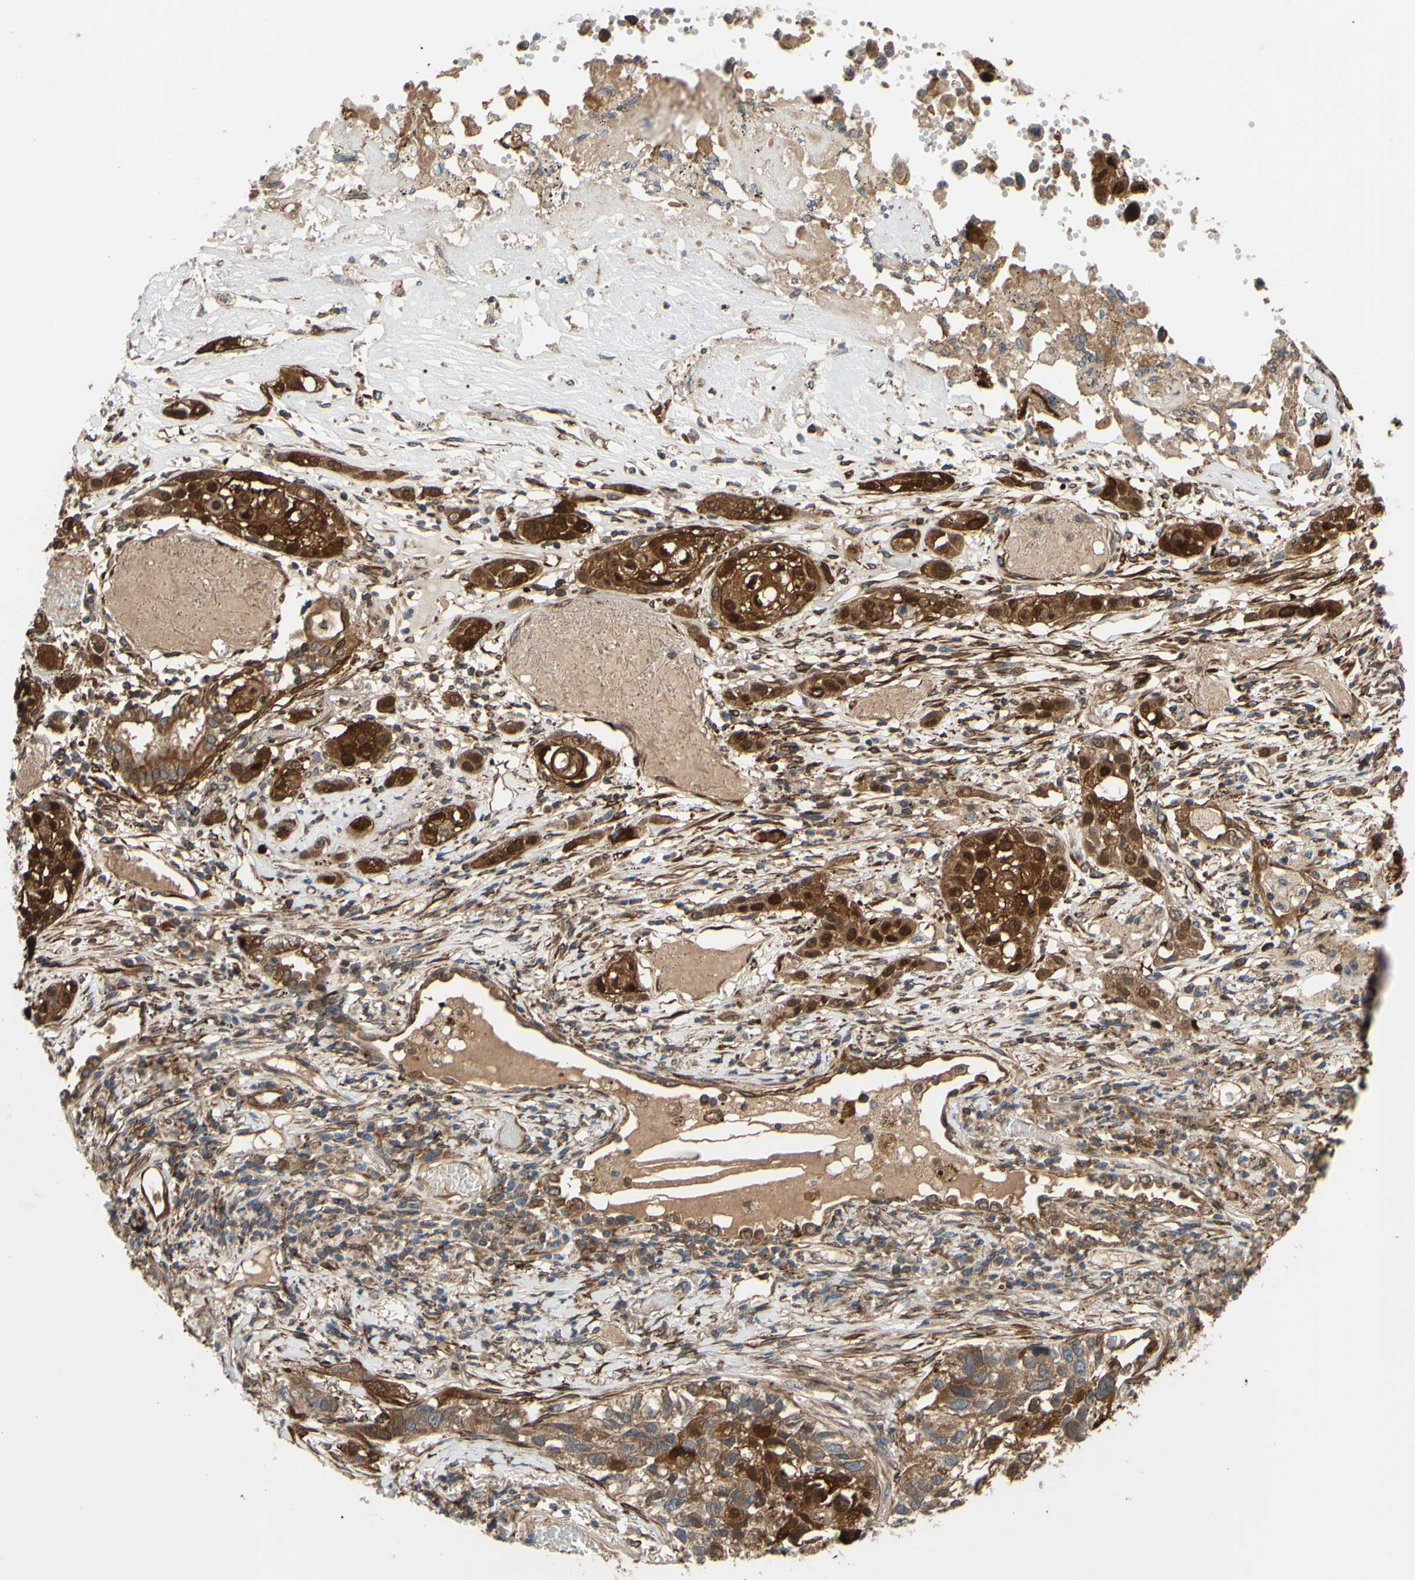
{"staining": {"intensity": "strong", "quantity": ">75%", "location": "cytoplasmic/membranous"}, "tissue": "lung cancer", "cell_type": "Tumor cells", "image_type": "cancer", "snomed": [{"axis": "morphology", "description": "Squamous cell carcinoma, NOS"}, {"axis": "topography", "description": "Lung"}], "caption": "Lung squamous cell carcinoma was stained to show a protein in brown. There is high levels of strong cytoplasmic/membranous positivity in about >75% of tumor cells. (DAB (3,3'-diaminobenzidine) IHC, brown staining for protein, blue staining for nuclei).", "gene": "PRAF2", "patient": {"sex": "male", "age": 71}}